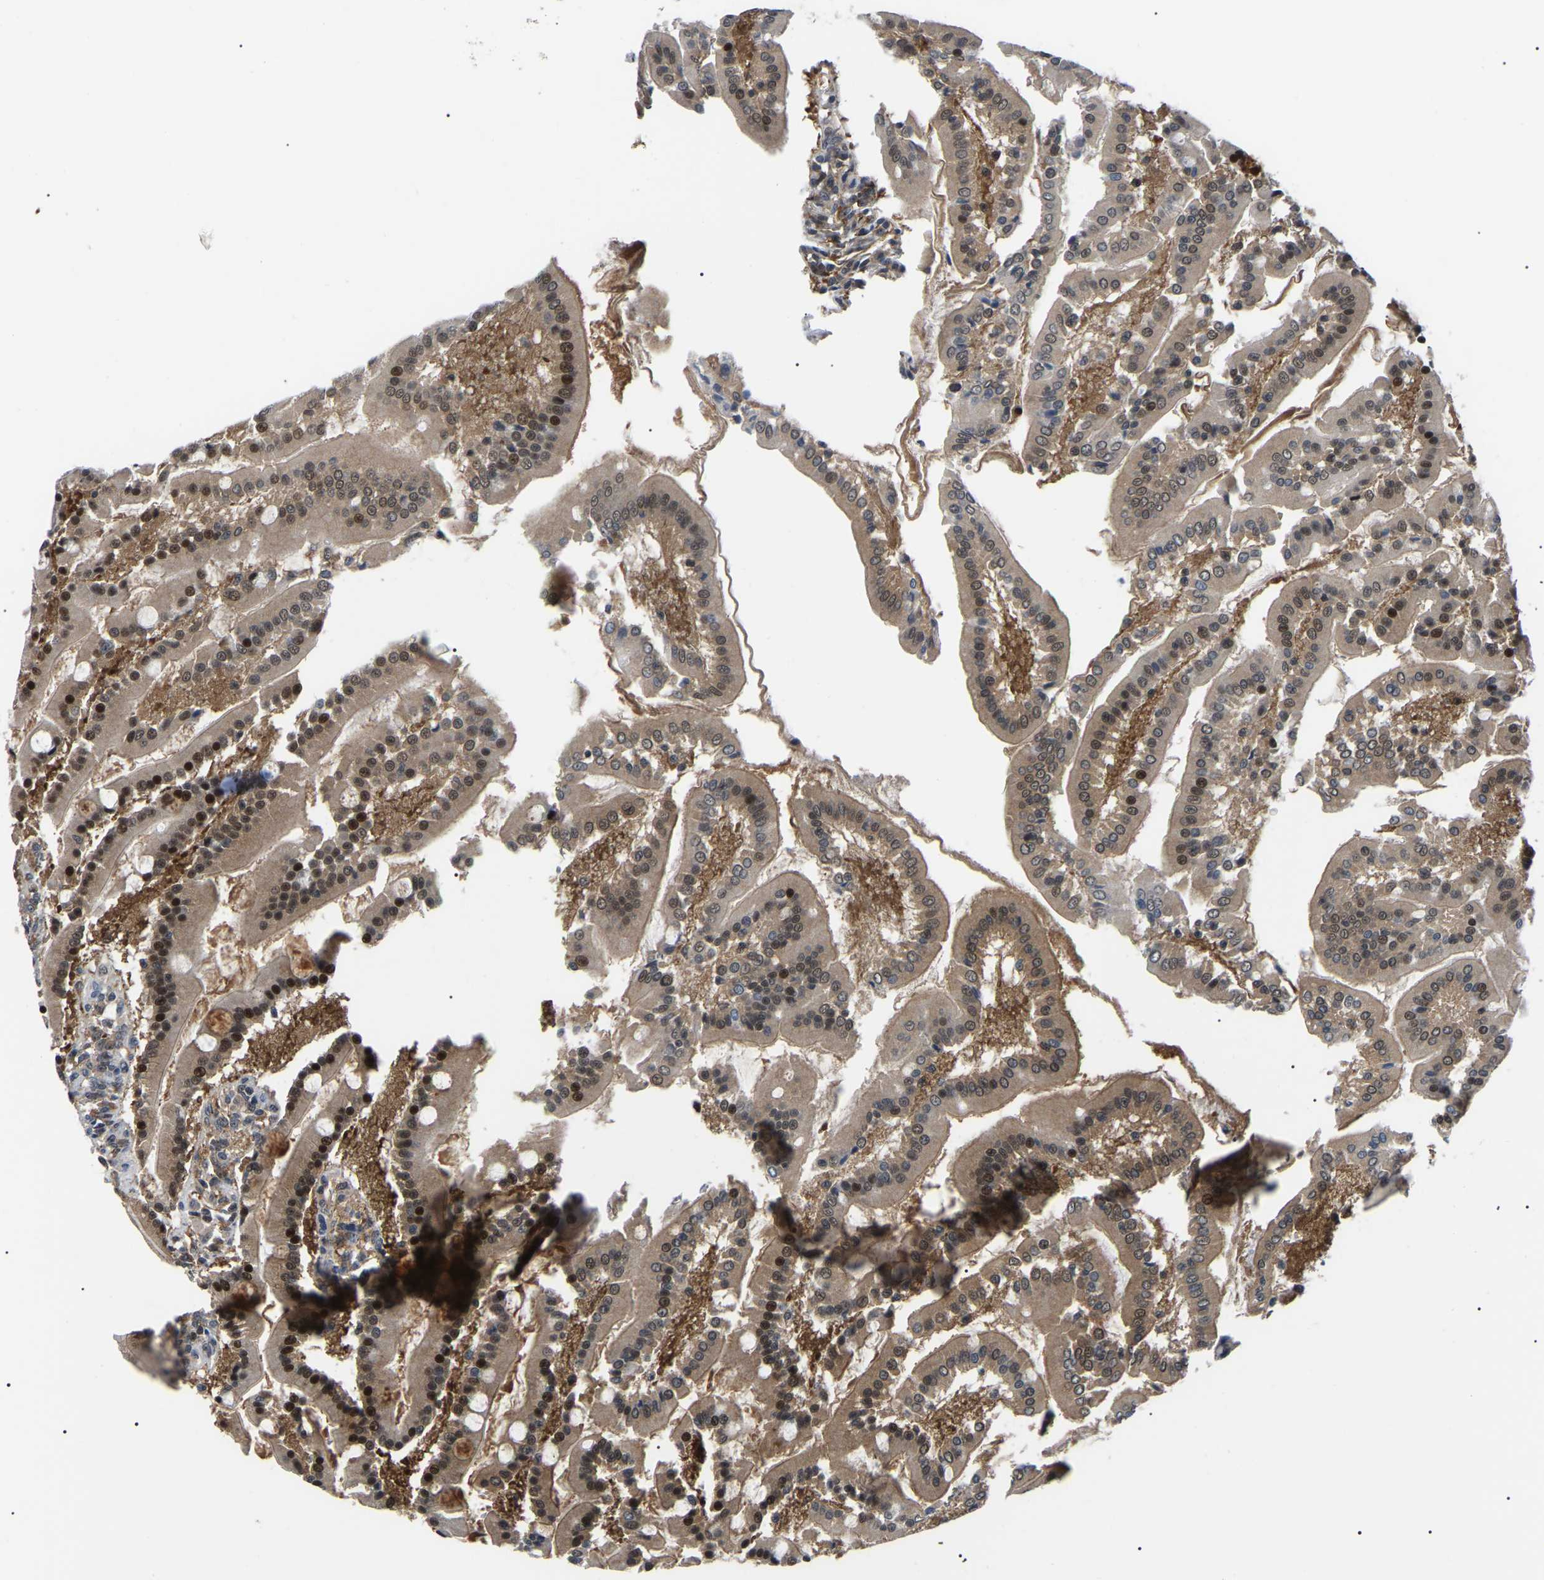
{"staining": {"intensity": "strong", "quantity": ">75%", "location": "cytoplasmic/membranous,nuclear"}, "tissue": "duodenum", "cell_type": "Glandular cells", "image_type": "normal", "snomed": [{"axis": "morphology", "description": "Normal tissue, NOS"}, {"axis": "topography", "description": "Duodenum"}], "caption": "A high amount of strong cytoplasmic/membranous,nuclear staining is present in about >75% of glandular cells in normal duodenum.", "gene": "RRP1B", "patient": {"sex": "male", "age": 50}}